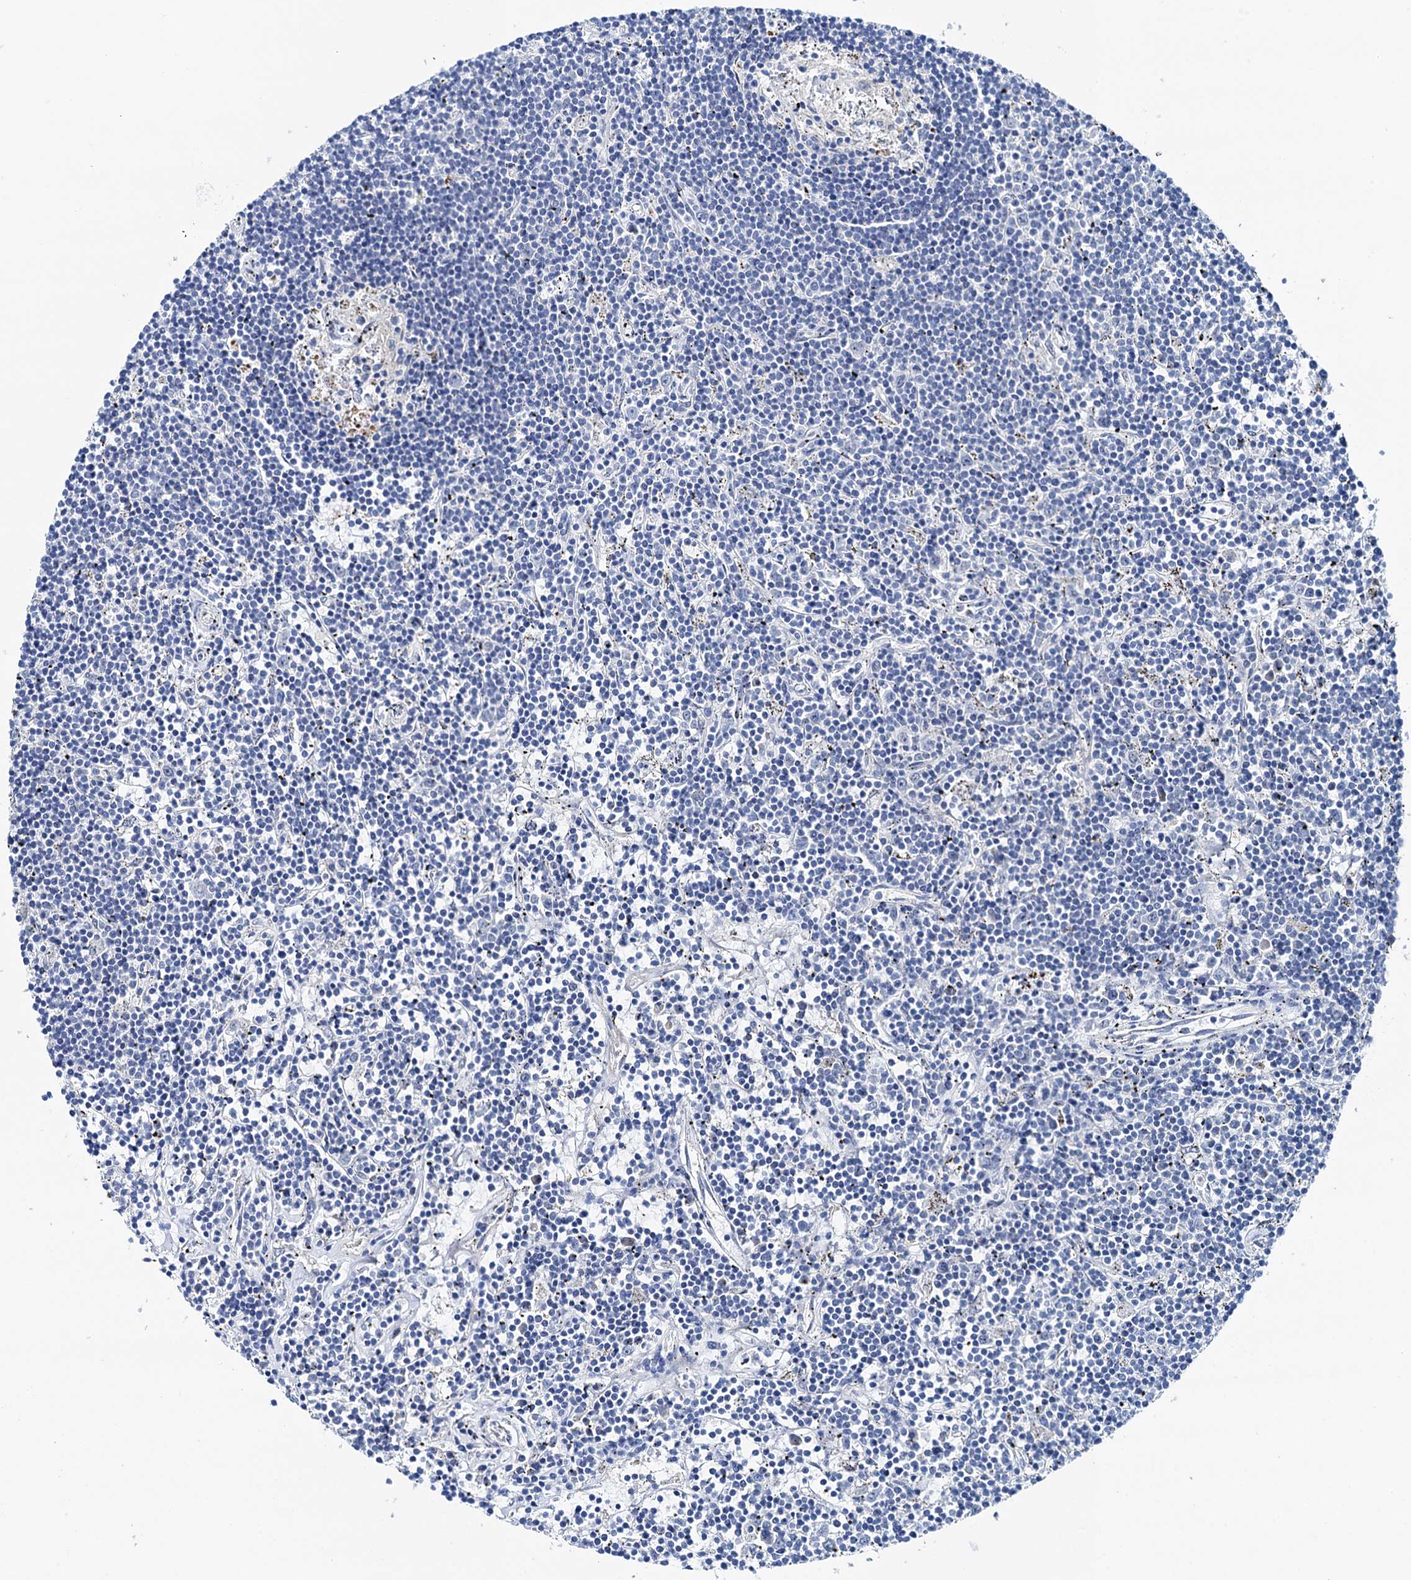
{"staining": {"intensity": "negative", "quantity": "none", "location": "none"}, "tissue": "lymphoma", "cell_type": "Tumor cells", "image_type": "cancer", "snomed": [{"axis": "morphology", "description": "Malignant lymphoma, non-Hodgkin's type, Low grade"}, {"axis": "topography", "description": "Spleen"}], "caption": "Immunohistochemistry of human lymphoma exhibits no staining in tumor cells.", "gene": "SHROOM1", "patient": {"sex": "male", "age": 76}}